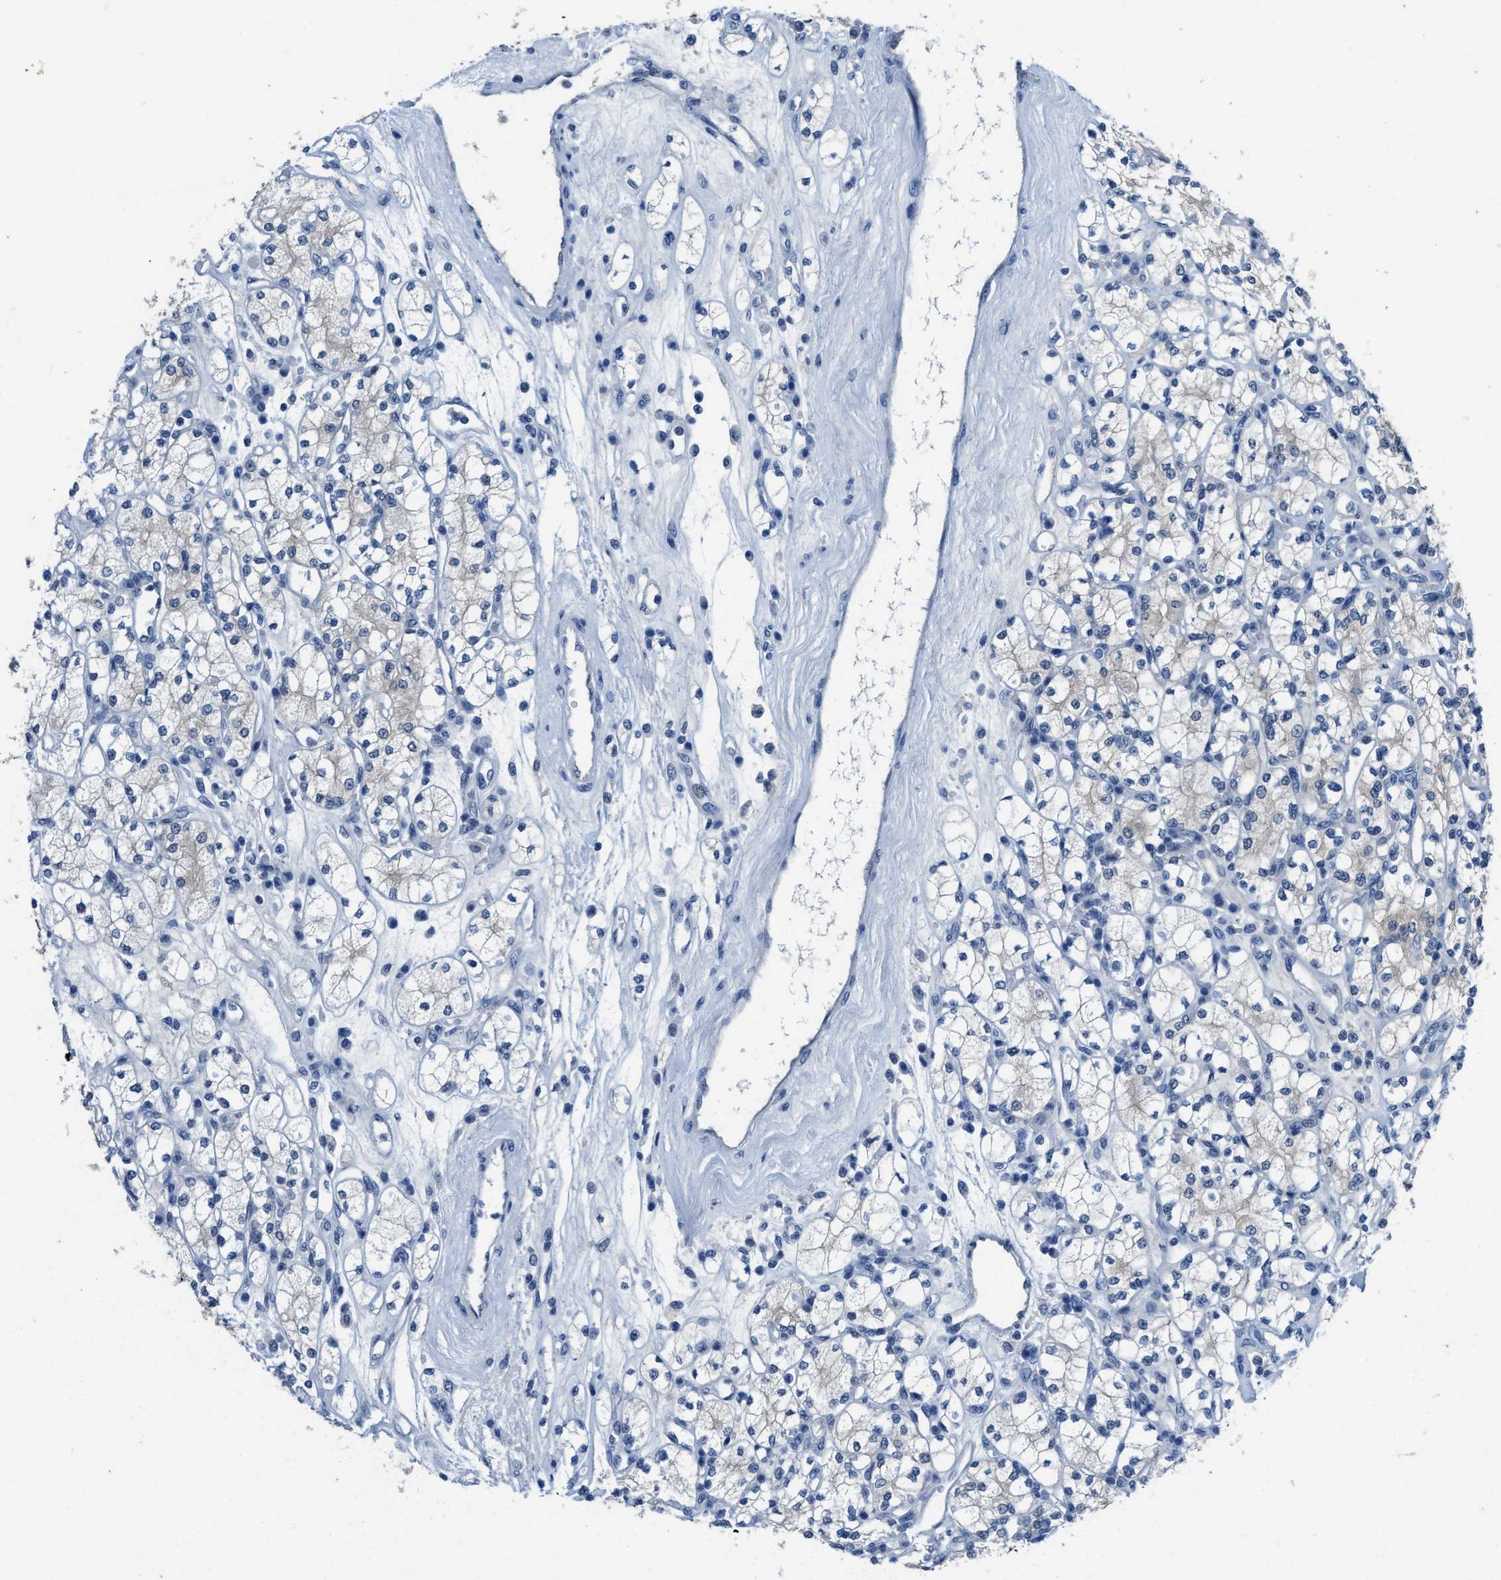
{"staining": {"intensity": "weak", "quantity": "<25%", "location": "cytoplasmic/membranous"}, "tissue": "renal cancer", "cell_type": "Tumor cells", "image_type": "cancer", "snomed": [{"axis": "morphology", "description": "Adenocarcinoma, NOS"}, {"axis": "topography", "description": "Kidney"}], "caption": "Histopathology image shows no protein staining in tumor cells of renal cancer (adenocarcinoma) tissue.", "gene": "NUDT5", "patient": {"sex": "male", "age": 77}}